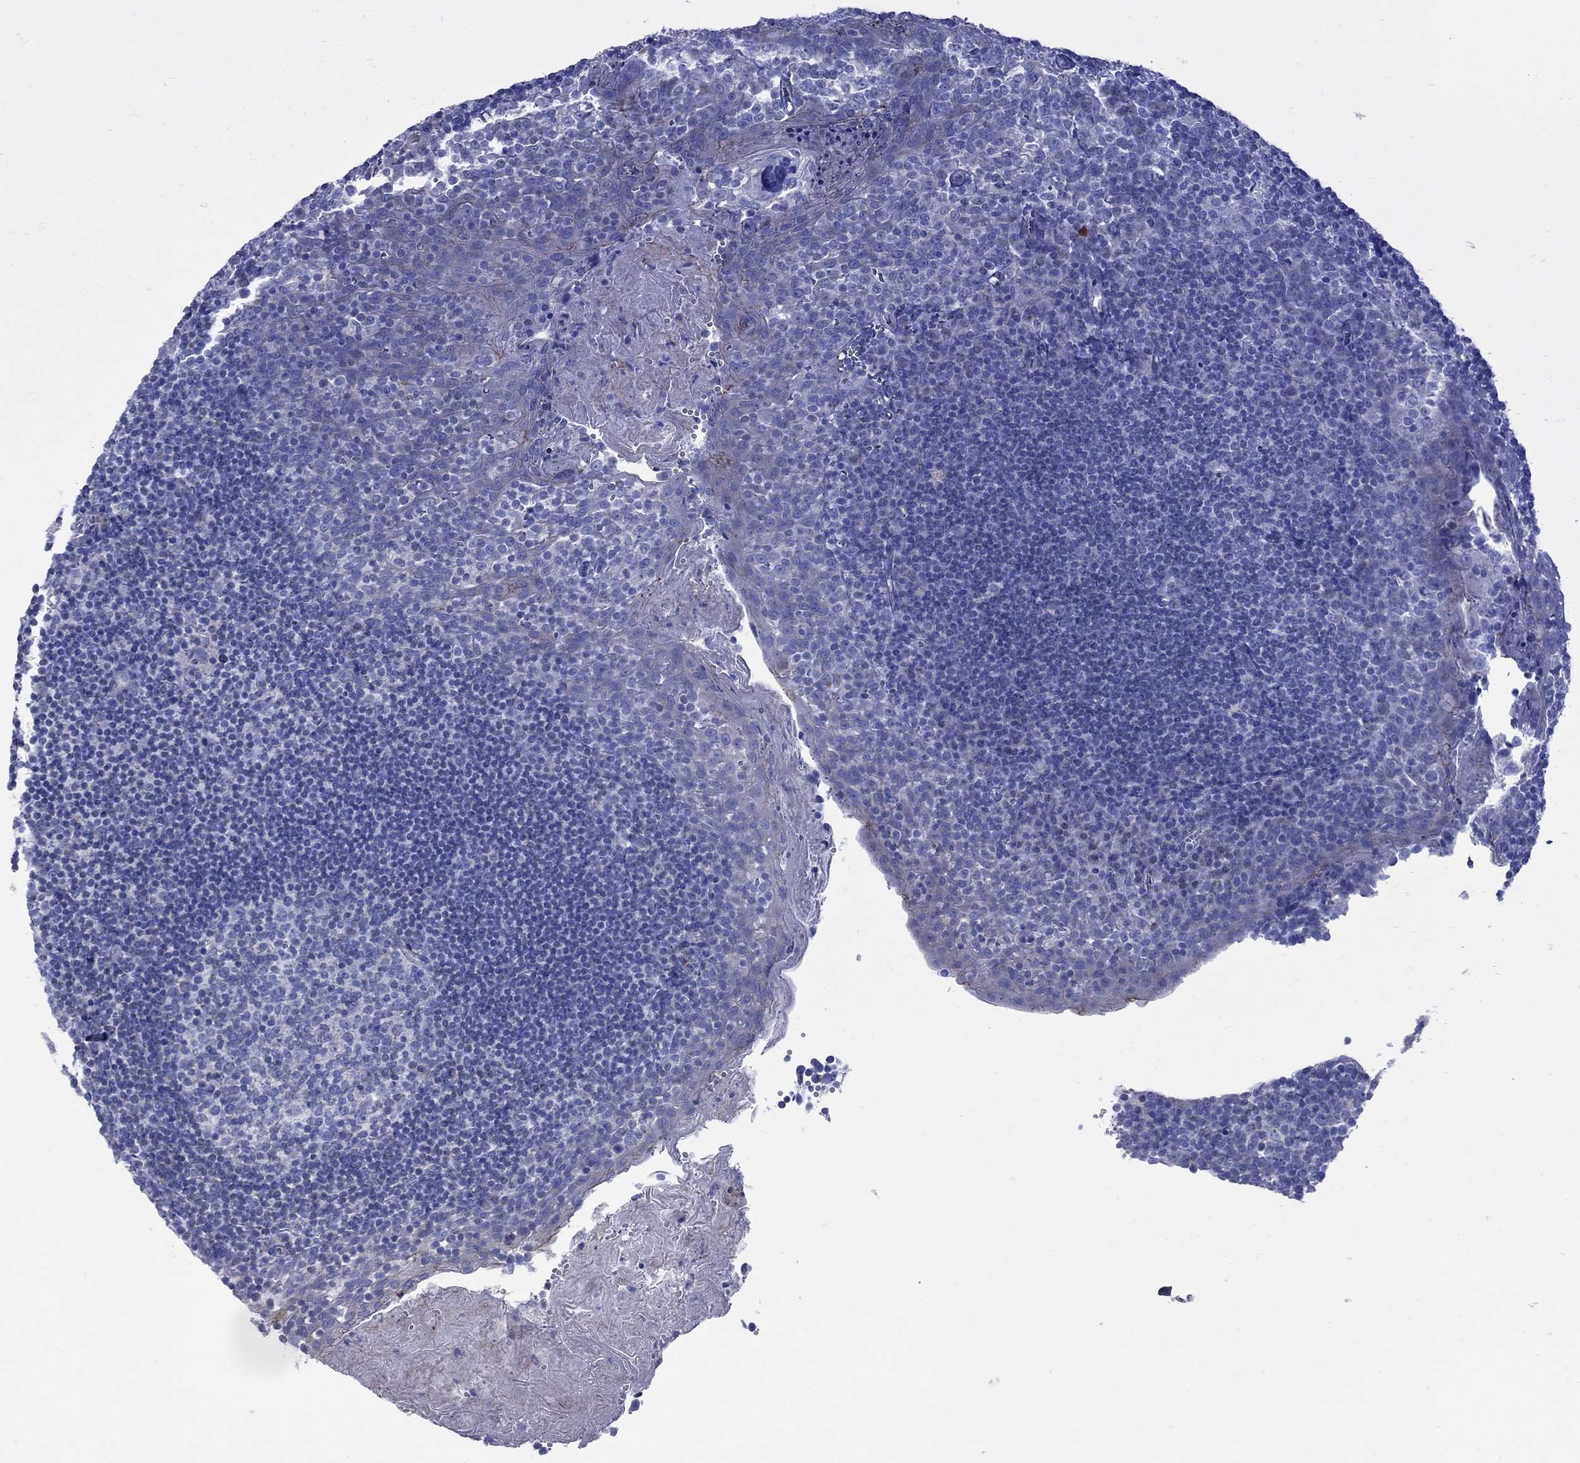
{"staining": {"intensity": "negative", "quantity": "none", "location": "none"}, "tissue": "lymph node", "cell_type": "Germinal center cells", "image_type": "normal", "snomed": [{"axis": "morphology", "description": "Normal tissue, NOS"}, {"axis": "topography", "description": "Lymph node"}], "caption": "The immunohistochemistry (IHC) micrograph has no significant positivity in germinal center cells of lymph node. Nuclei are stained in blue.", "gene": "PDZD3", "patient": {"sex": "female", "age": 21}}